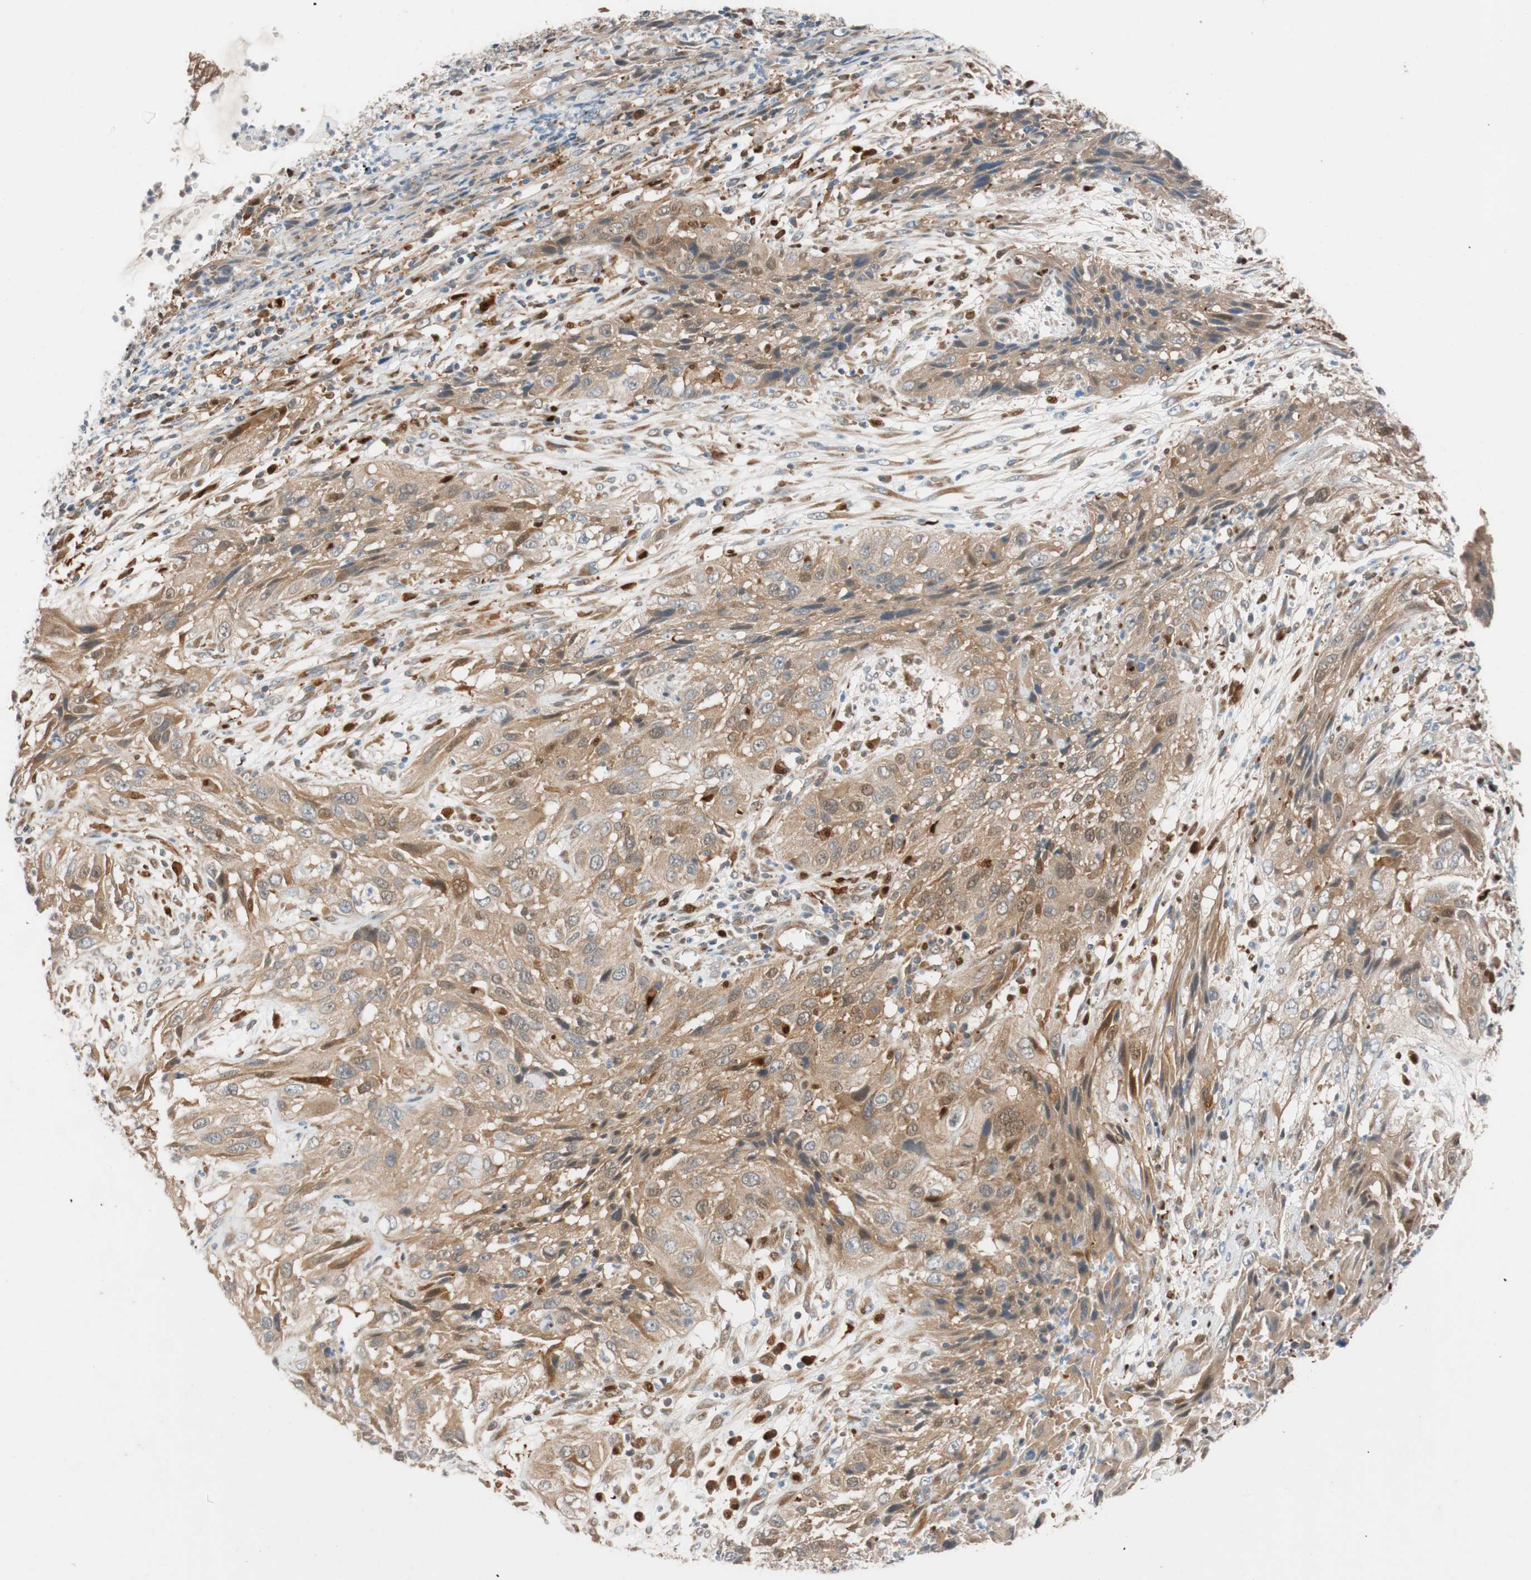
{"staining": {"intensity": "moderate", "quantity": ">75%", "location": "cytoplasmic/membranous"}, "tissue": "cervical cancer", "cell_type": "Tumor cells", "image_type": "cancer", "snomed": [{"axis": "morphology", "description": "Squamous cell carcinoma, NOS"}, {"axis": "topography", "description": "Cervix"}], "caption": "Moderate cytoplasmic/membranous positivity is appreciated in about >75% of tumor cells in squamous cell carcinoma (cervical).", "gene": "FAAH", "patient": {"sex": "female", "age": 32}}